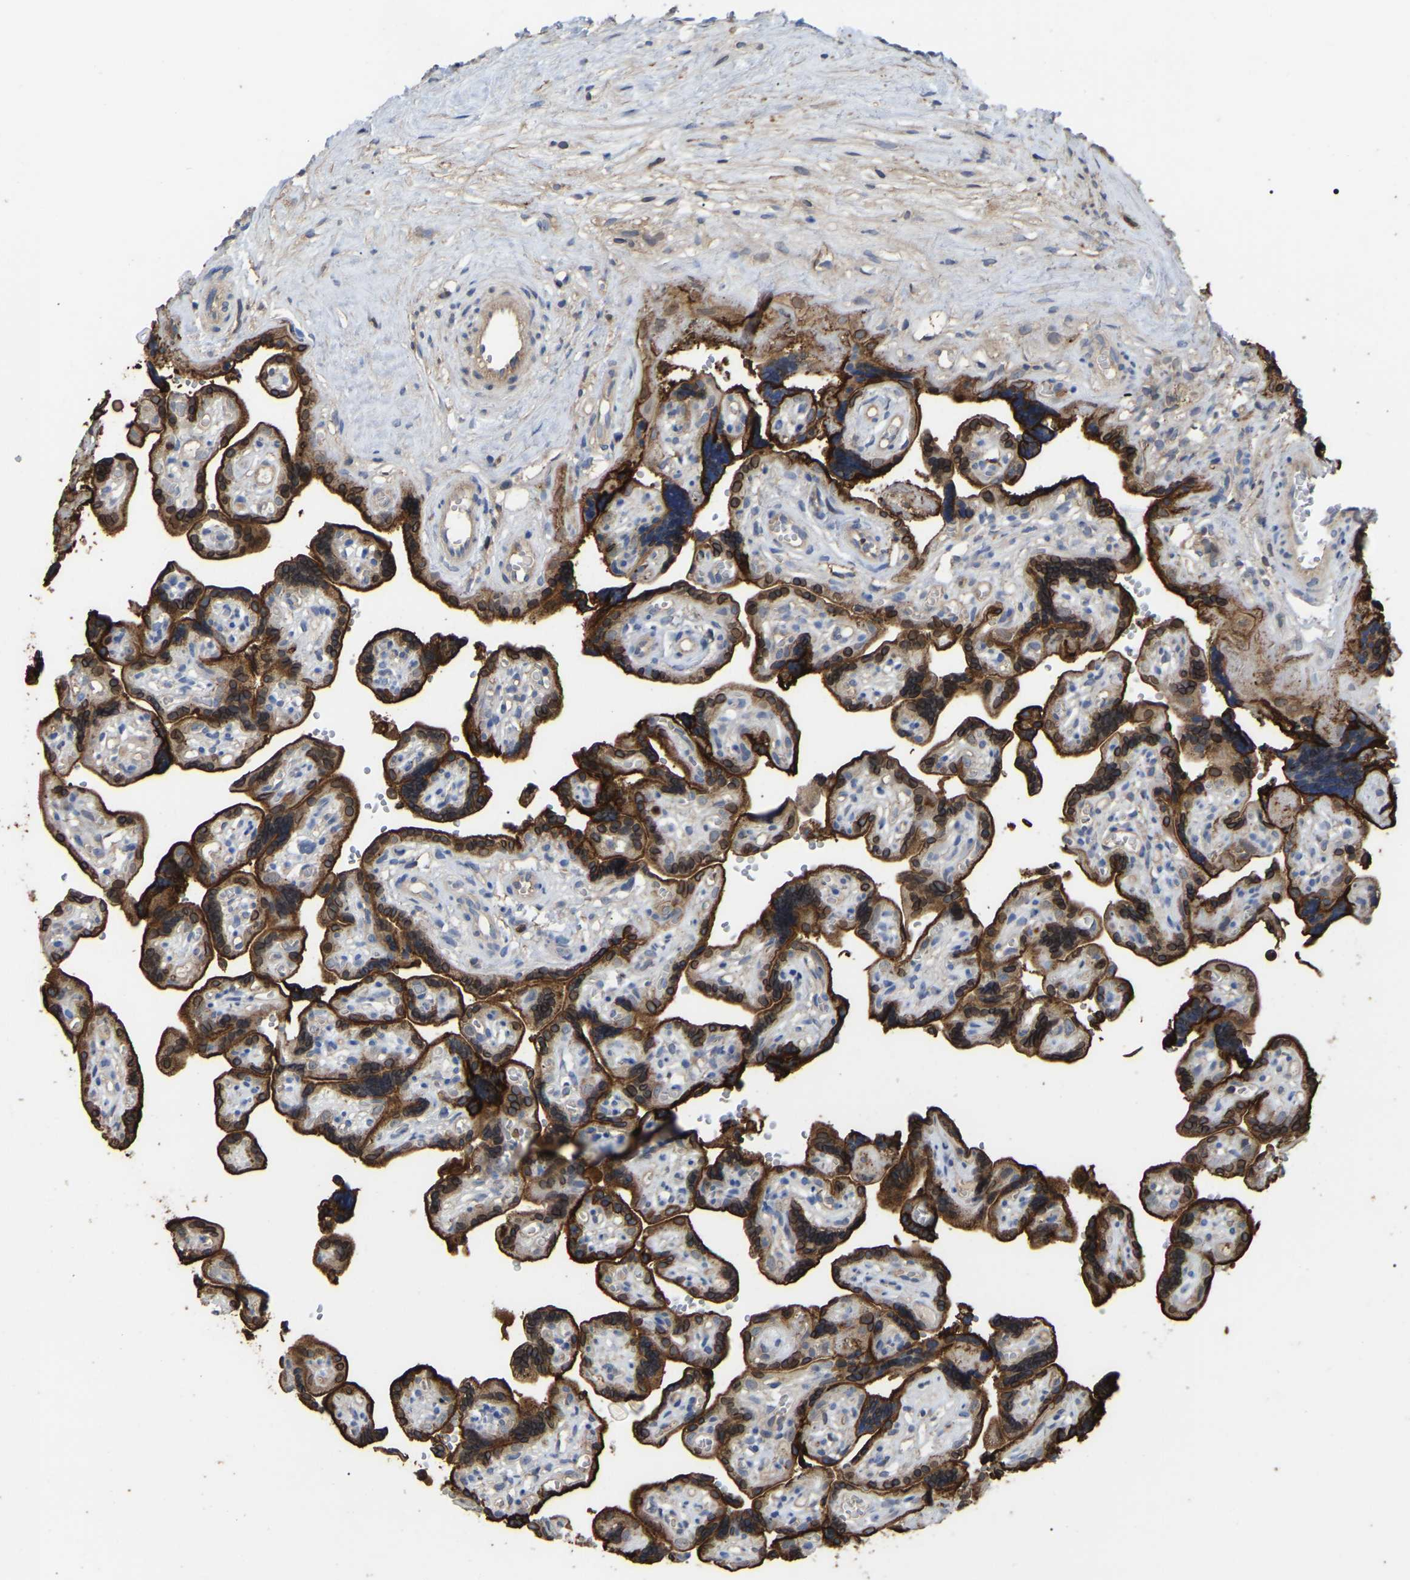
{"staining": {"intensity": "moderate", "quantity": ">75%", "location": "cytoplasmic/membranous"}, "tissue": "placenta", "cell_type": "Decidual cells", "image_type": "normal", "snomed": [{"axis": "morphology", "description": "Normal tissue, NOS"}, {"axis": "topography", "description": "Placenta"}], "caption": "A high-resolution micrograph shows IHC staining of normal placenta, which shows moderate cytoplasmic/membranous staining in approximately >75% of decidual cells.", "gene": "CIT", "patient": {"sex": "female", "age": 30}}